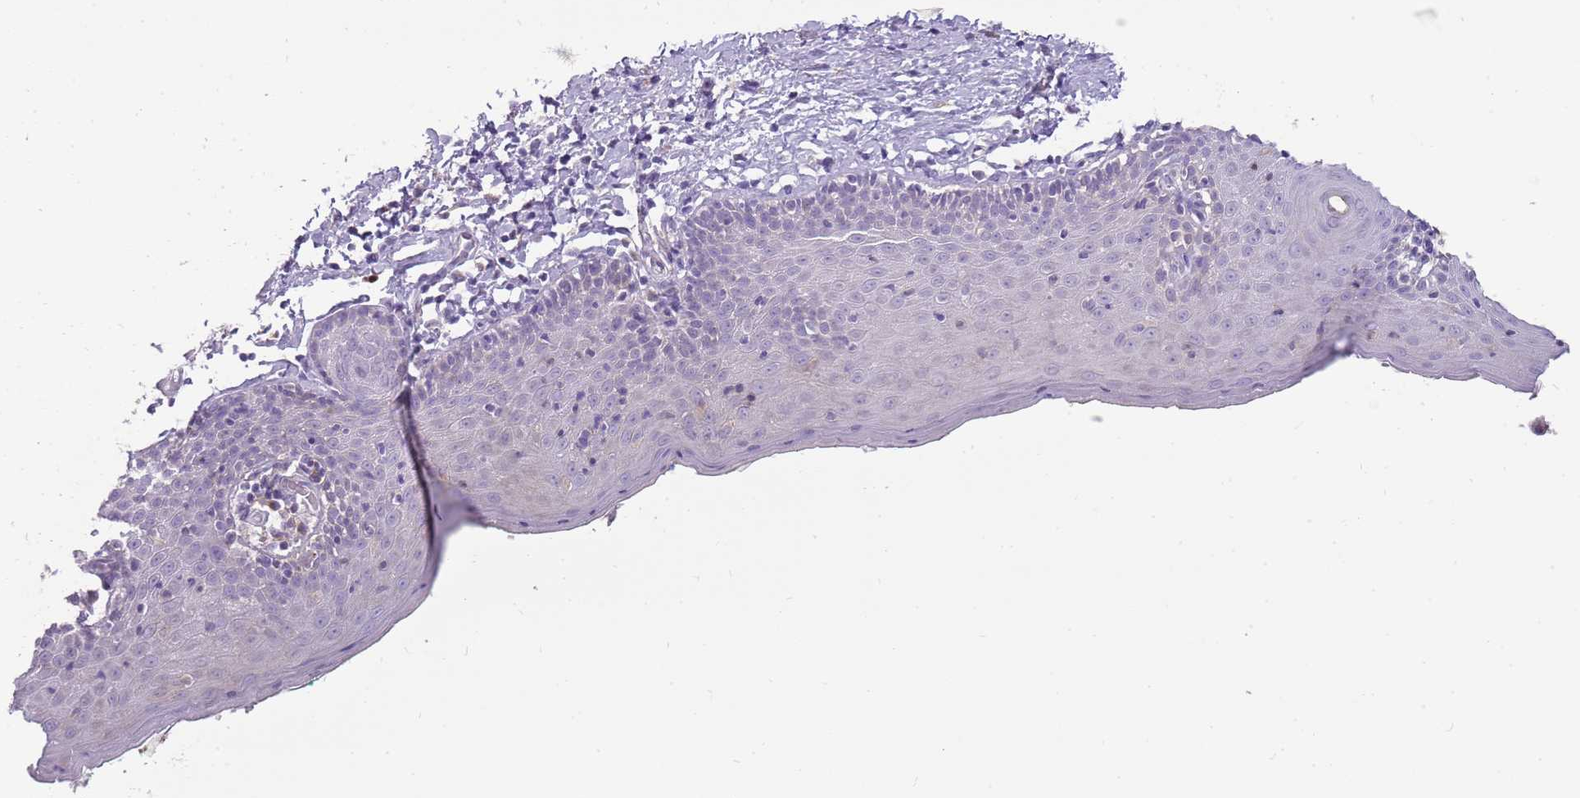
{"staining": {"intensity": "negative", "quantity": "none", "location": "none"}, "tissue": "skin", "cell_type": "Epidermal cells", "image_type": "normal", "snomed": [{"axis": "morphology", "description": "Normal tissue, NOS"}, {"axis": "topography", "description": "Vulva"}], "caption": "DAB (3,3'-diaminobenzidine) immunohistochemical staining of normal skin demonstrates no significant positivity in epidermal cells.", "gene": "DIPK1C", "patient": {"sex": "female", "age": 66}}